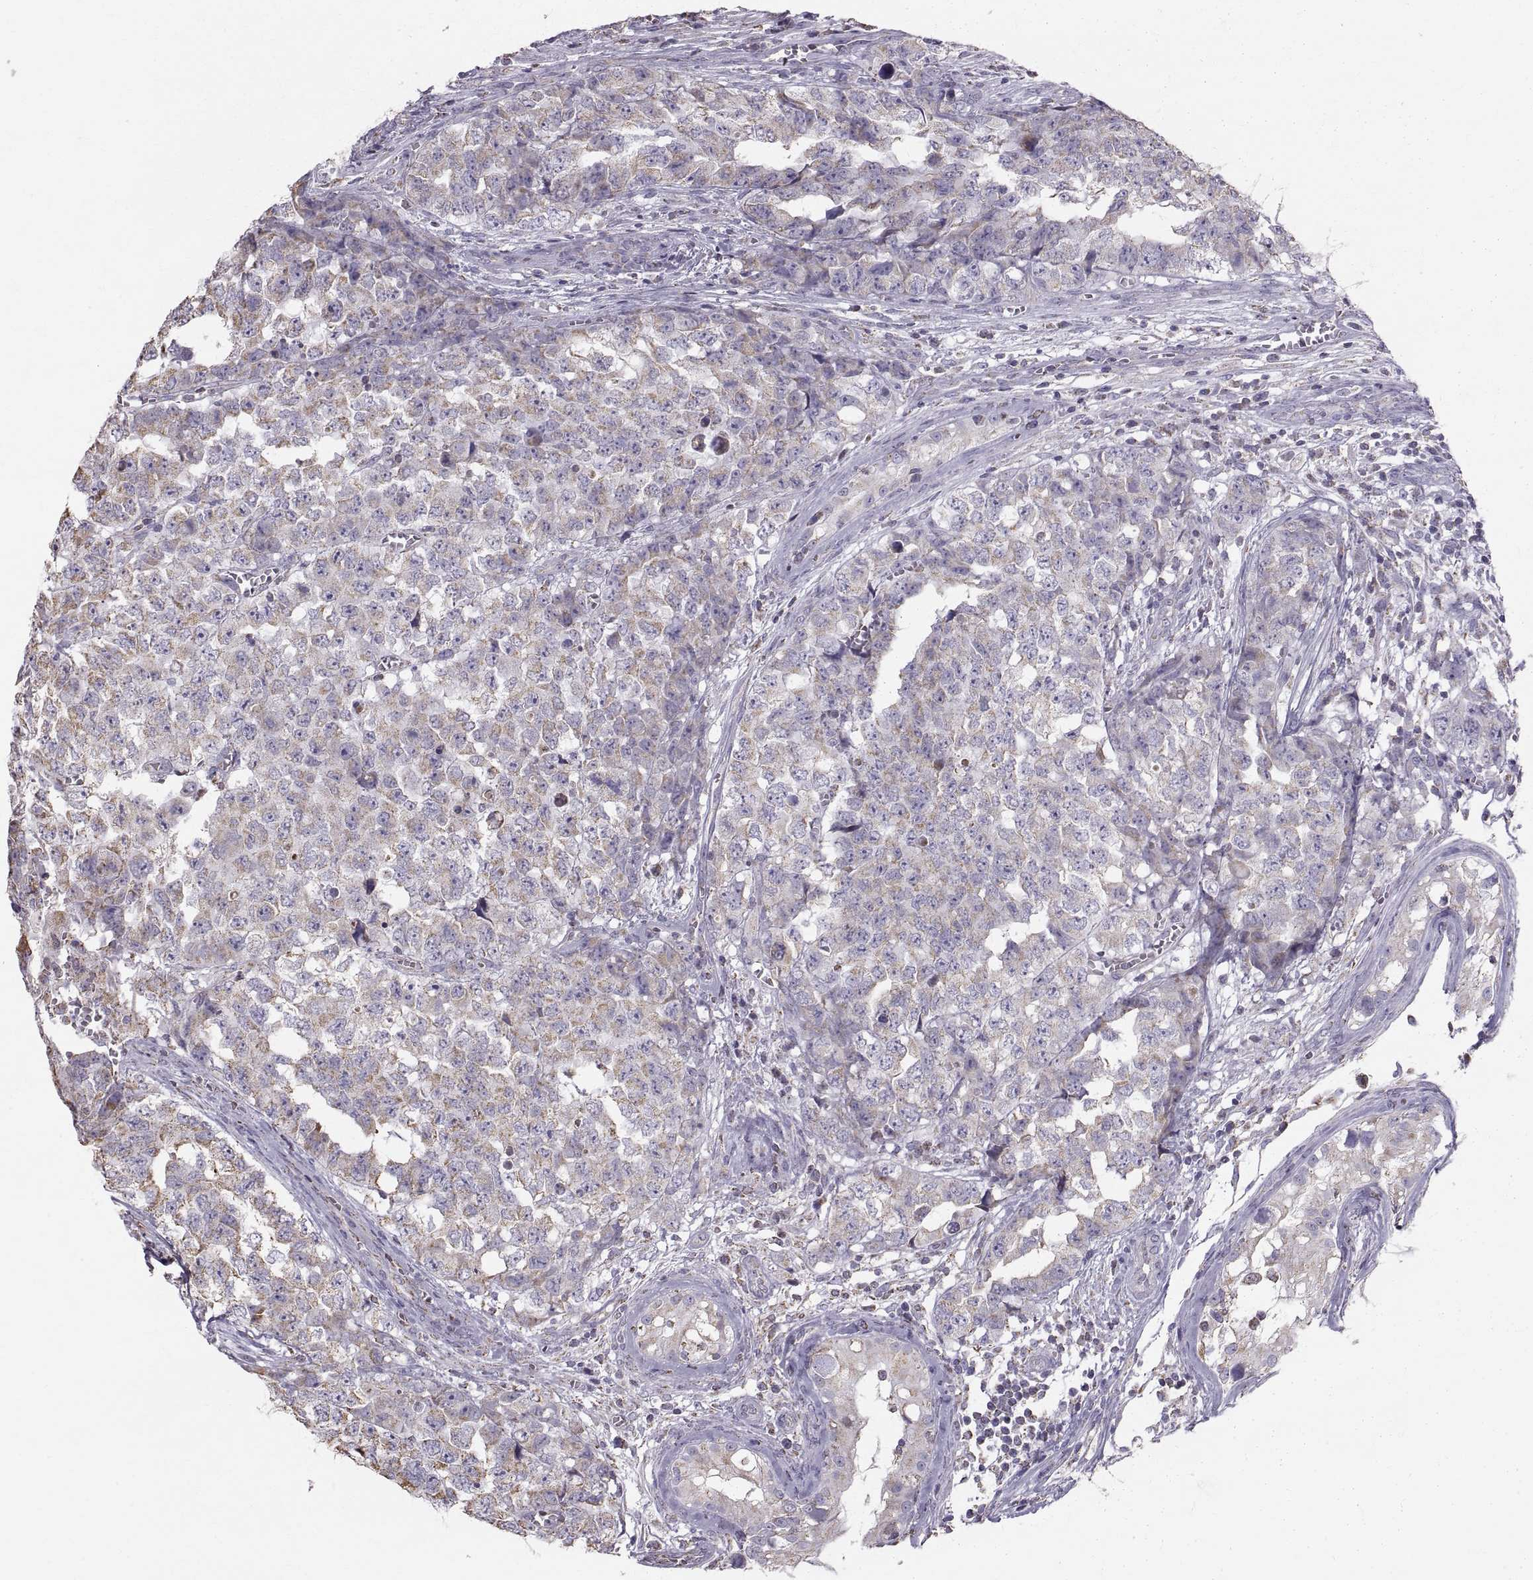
{"staining": {"intensity": "weak", "quantity": ">75%", "location": "cytoplasmic/membranous"}, "tissue": "testis cancer", "cell_type": "Tumor cells", "image_type": "cancer", "snomed": [{"axis": "morphology", "description": "Carcinoma, Embryonal, NOS"}, {"axis": "topography", "description": "Testis"}], "caption": "Weak cytoplasmic/membranous protein staining is seen in approximately >75% of tumor cells in testis cancer.", "gene": "STMND1", "patient": {"sex": "male", "age": 23}}